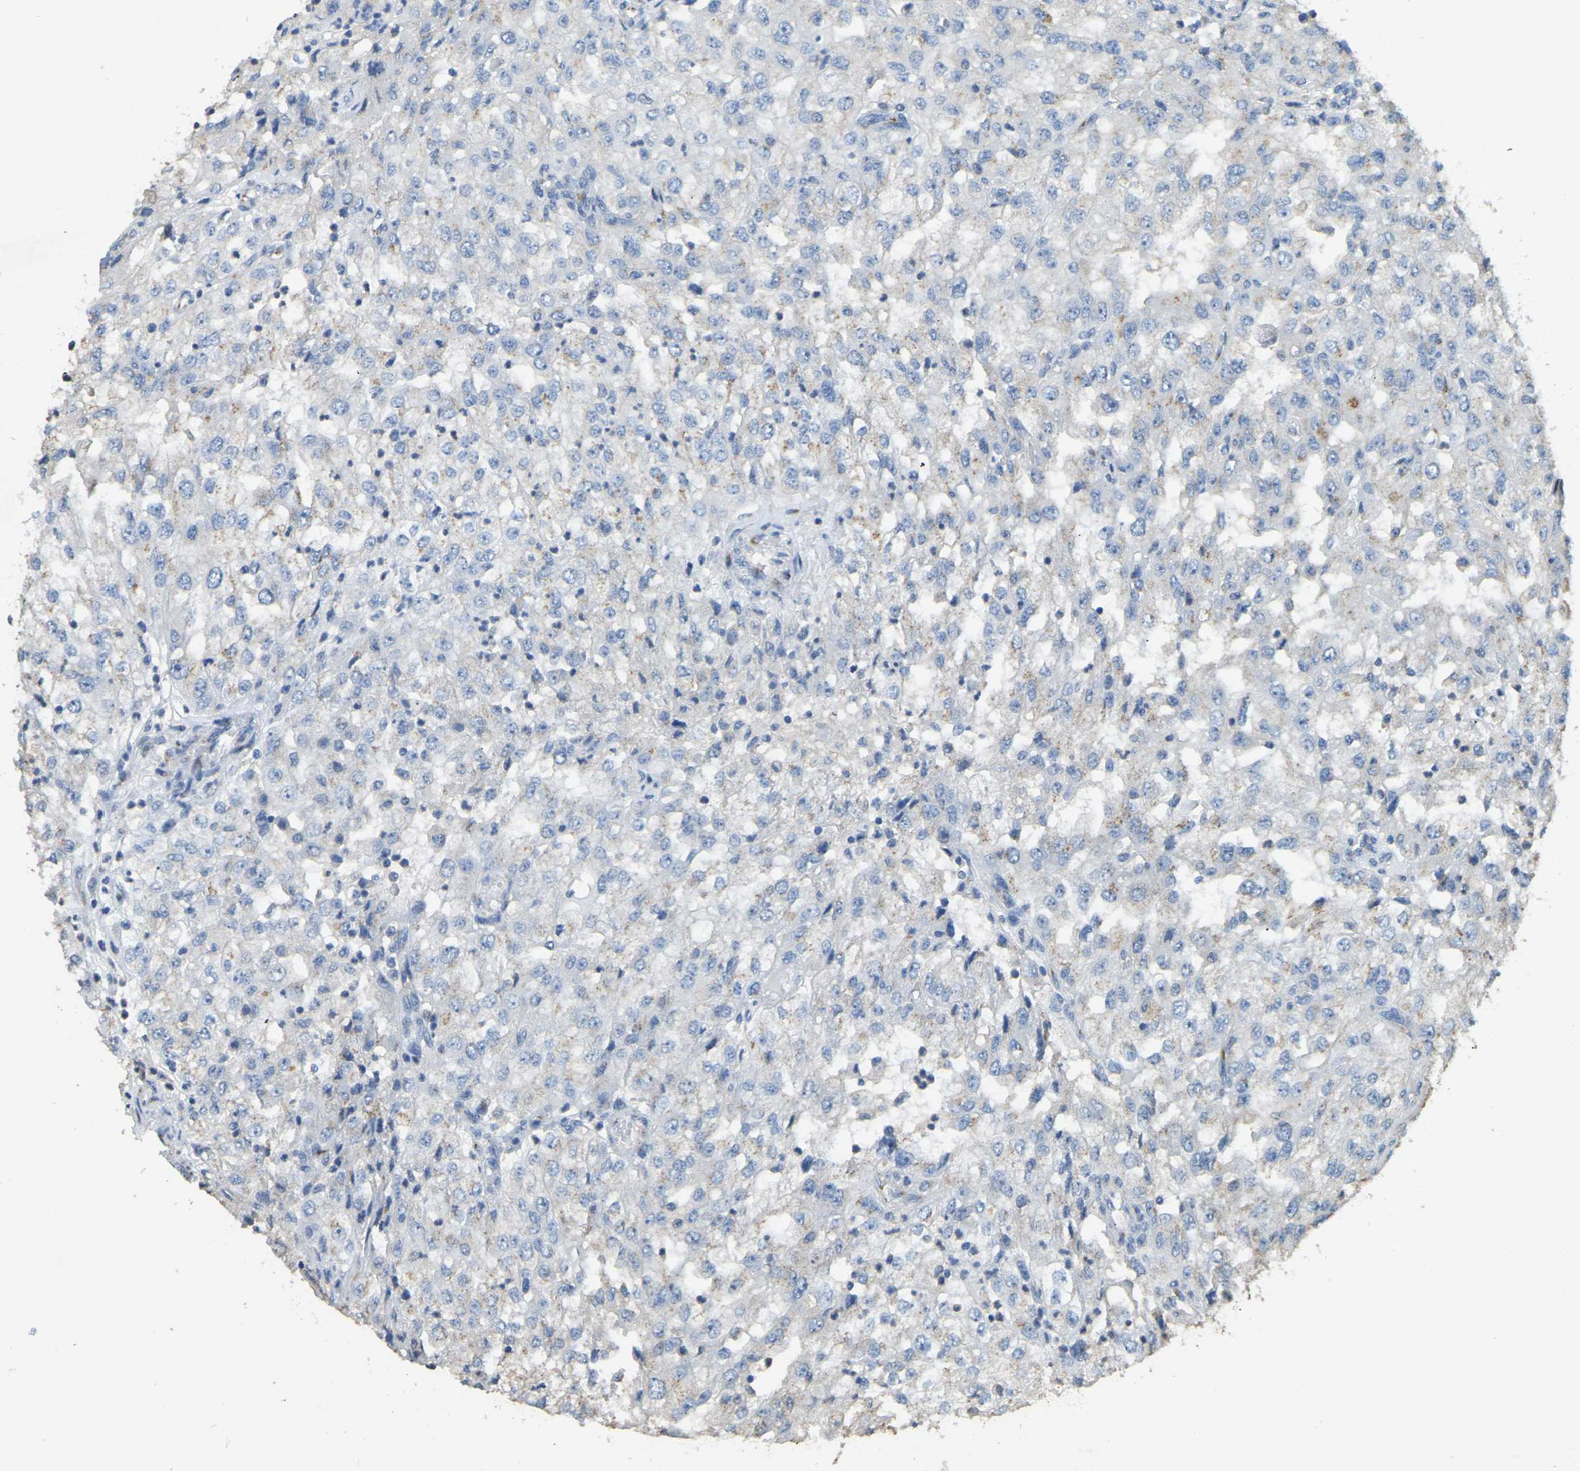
{"staining": {"intensity": "negative", "quantity": "none", "location": "none"}, "tissue": "renal cancer", "cell_type": "Tumor cells", "image_type": "cancer", "snomed": [{"axis": "morphology", "description": "Adenocarcinoma, NOS"}, {"axis": "topography", "description": "Kidney"}], "caption": "Immunohistochemistry micrograph of renal cancer stained for a protein (brown), which demonstrates no staining in tumor cells.", "gene": "FAM174A", "patient": {"sex": "female", "age": 54}}